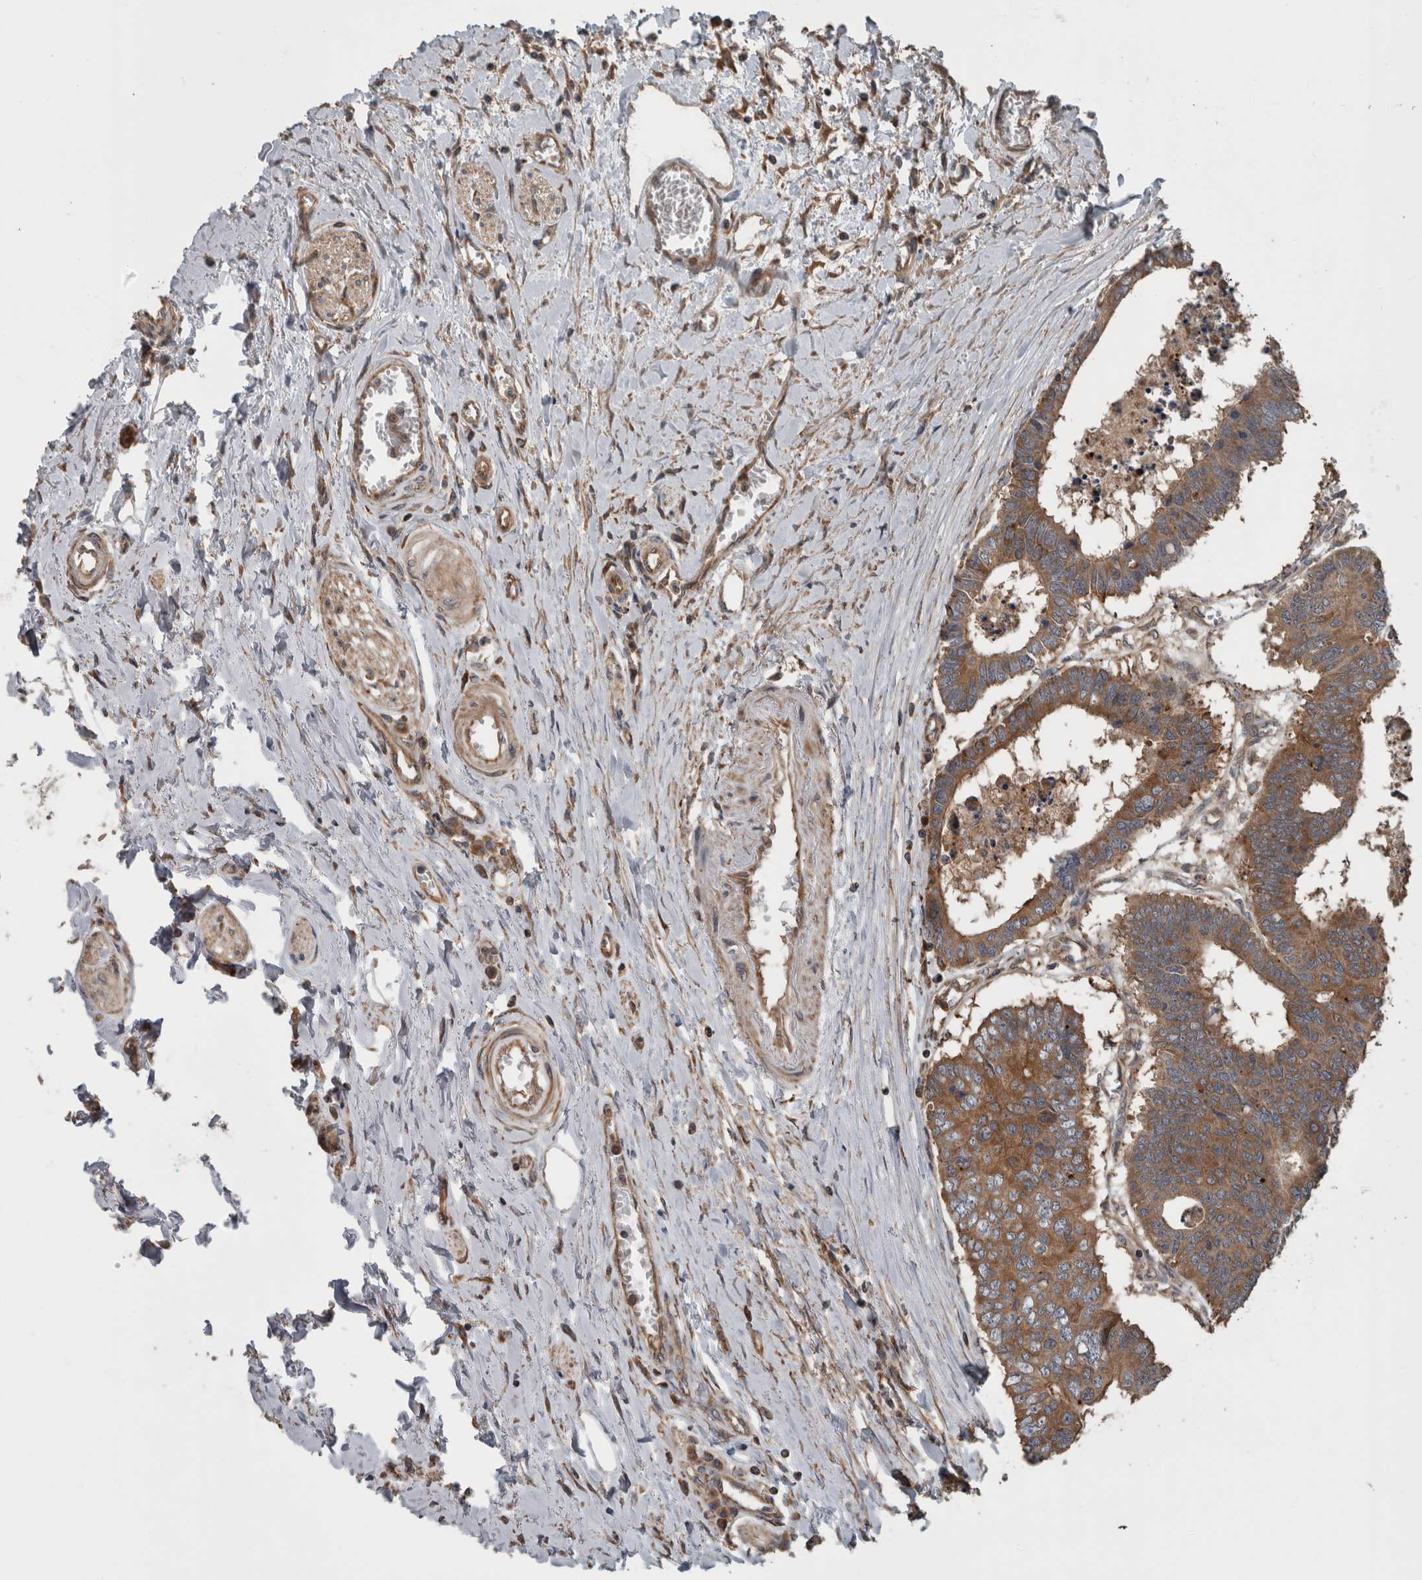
{"staining": {"intensity": "moderate", "quantity": ">75%", "location": "cytoplasmic/membranous"}, "tissue": "colorectal cancer", "cell_type": "Tumor cells", "image_type": "cancer", "snomed": [{"axis": "morphology", "description": "Adenocarcinoma, NOS"}, {"axis": "topography", "description": "Rectum"}], "caption": "This is a micrograph of IHC staining of colorectal cancer (adenocarcinoma), which shows moderate staining in the cytoplasmic/membranous of tumor cells.", "gene": "RIOK3", "patient": {"sex": "male", "age": 84}}